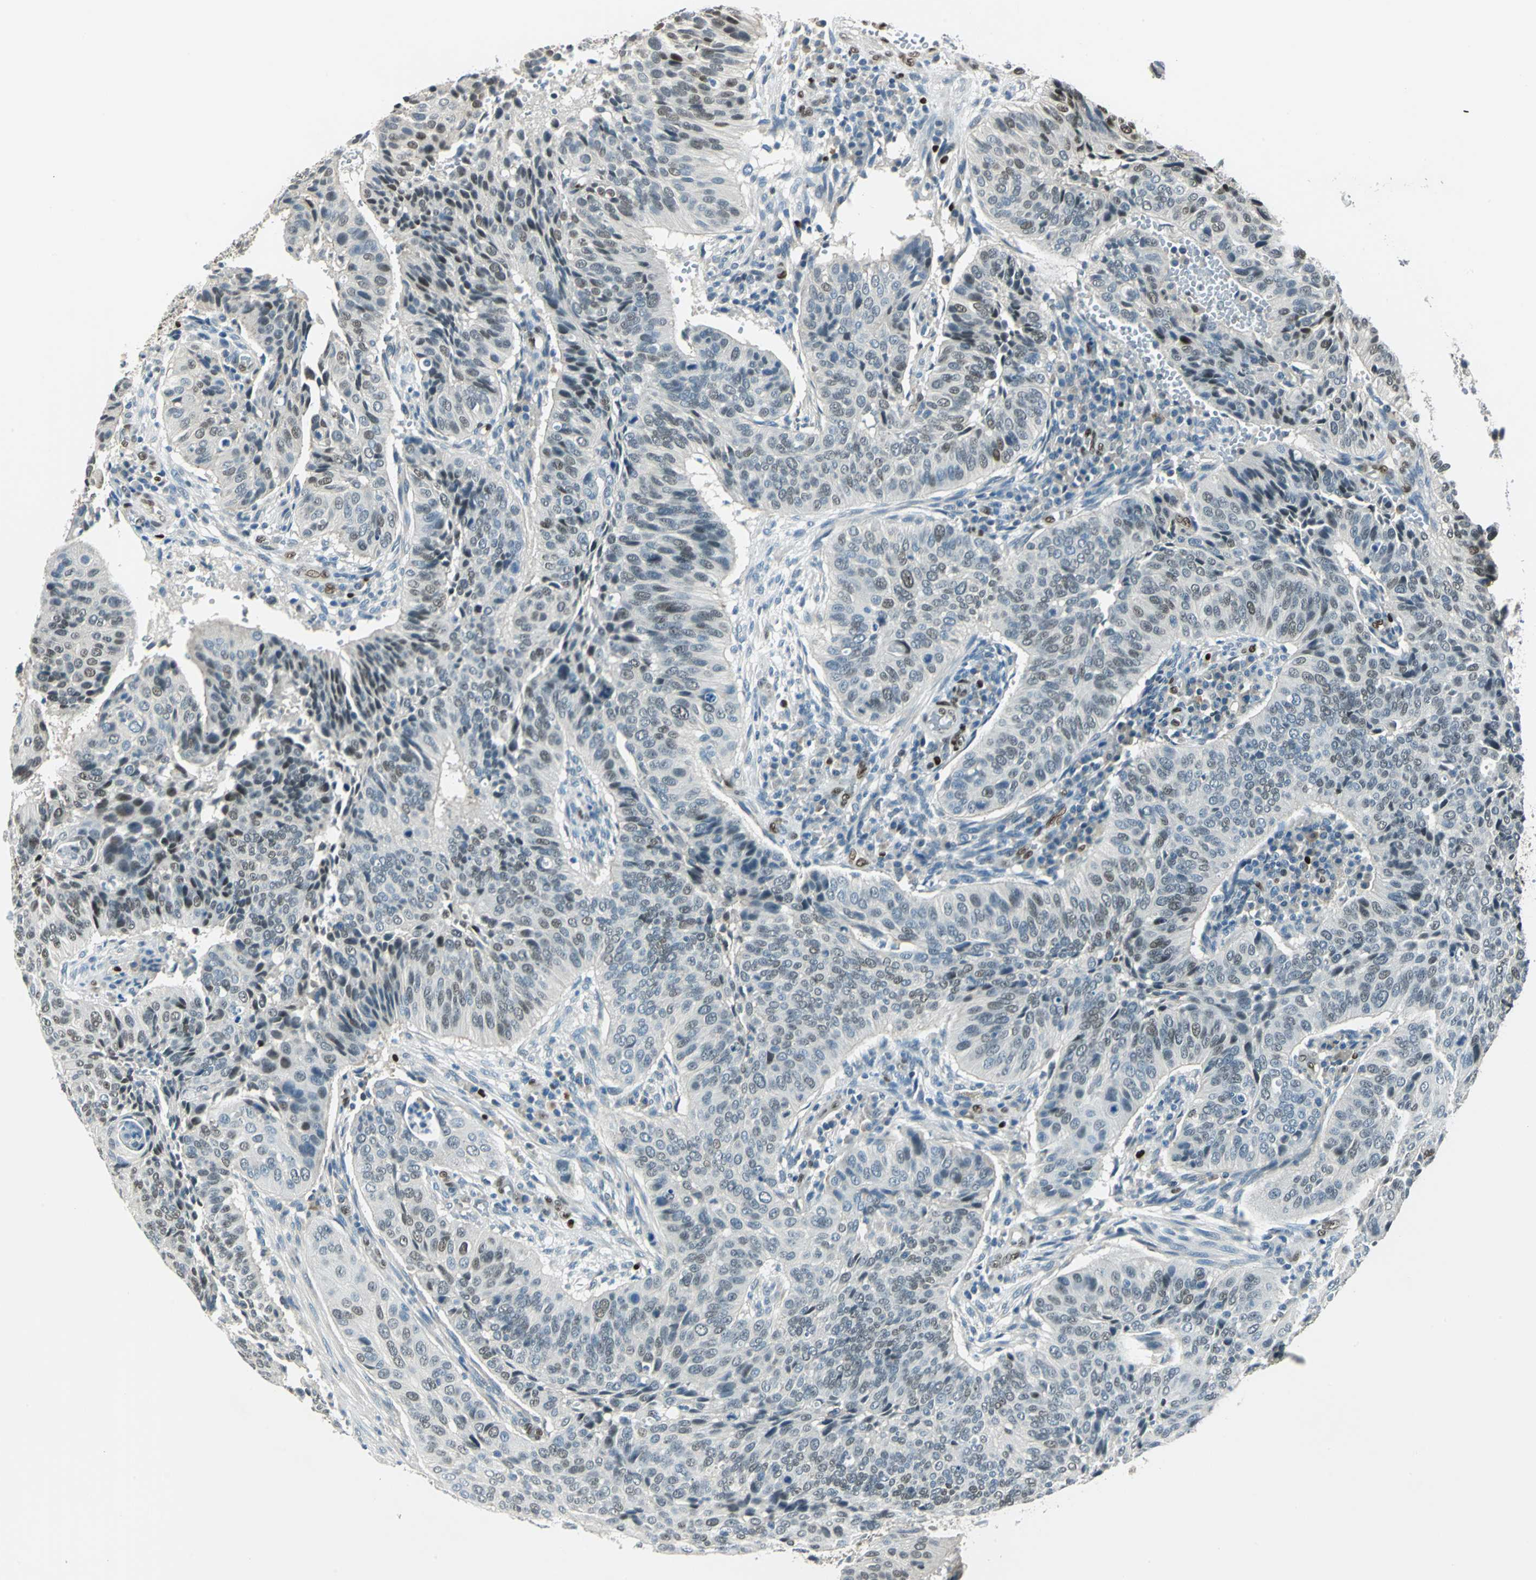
{"staining": {"intensity": "moderate", "quantity": "<25%", "location": "nuclear"}, "tissue": "cervical cancer", "cell_type": "Tumor cells", "image_type": "cancer", "snomed": [{"axis": "morphology", "description": "Squamous cell carcinoma, NOS"}, {"axis": "topography", "description": "Cervix"}], "caption": "Protein expression analysis of cervical squamous cell carcinoma demonstrates moderate nuclear expression in about <25% of tumor cells.", "gene": "NFIA", "patient": {"sex": "female", "age": 39}}